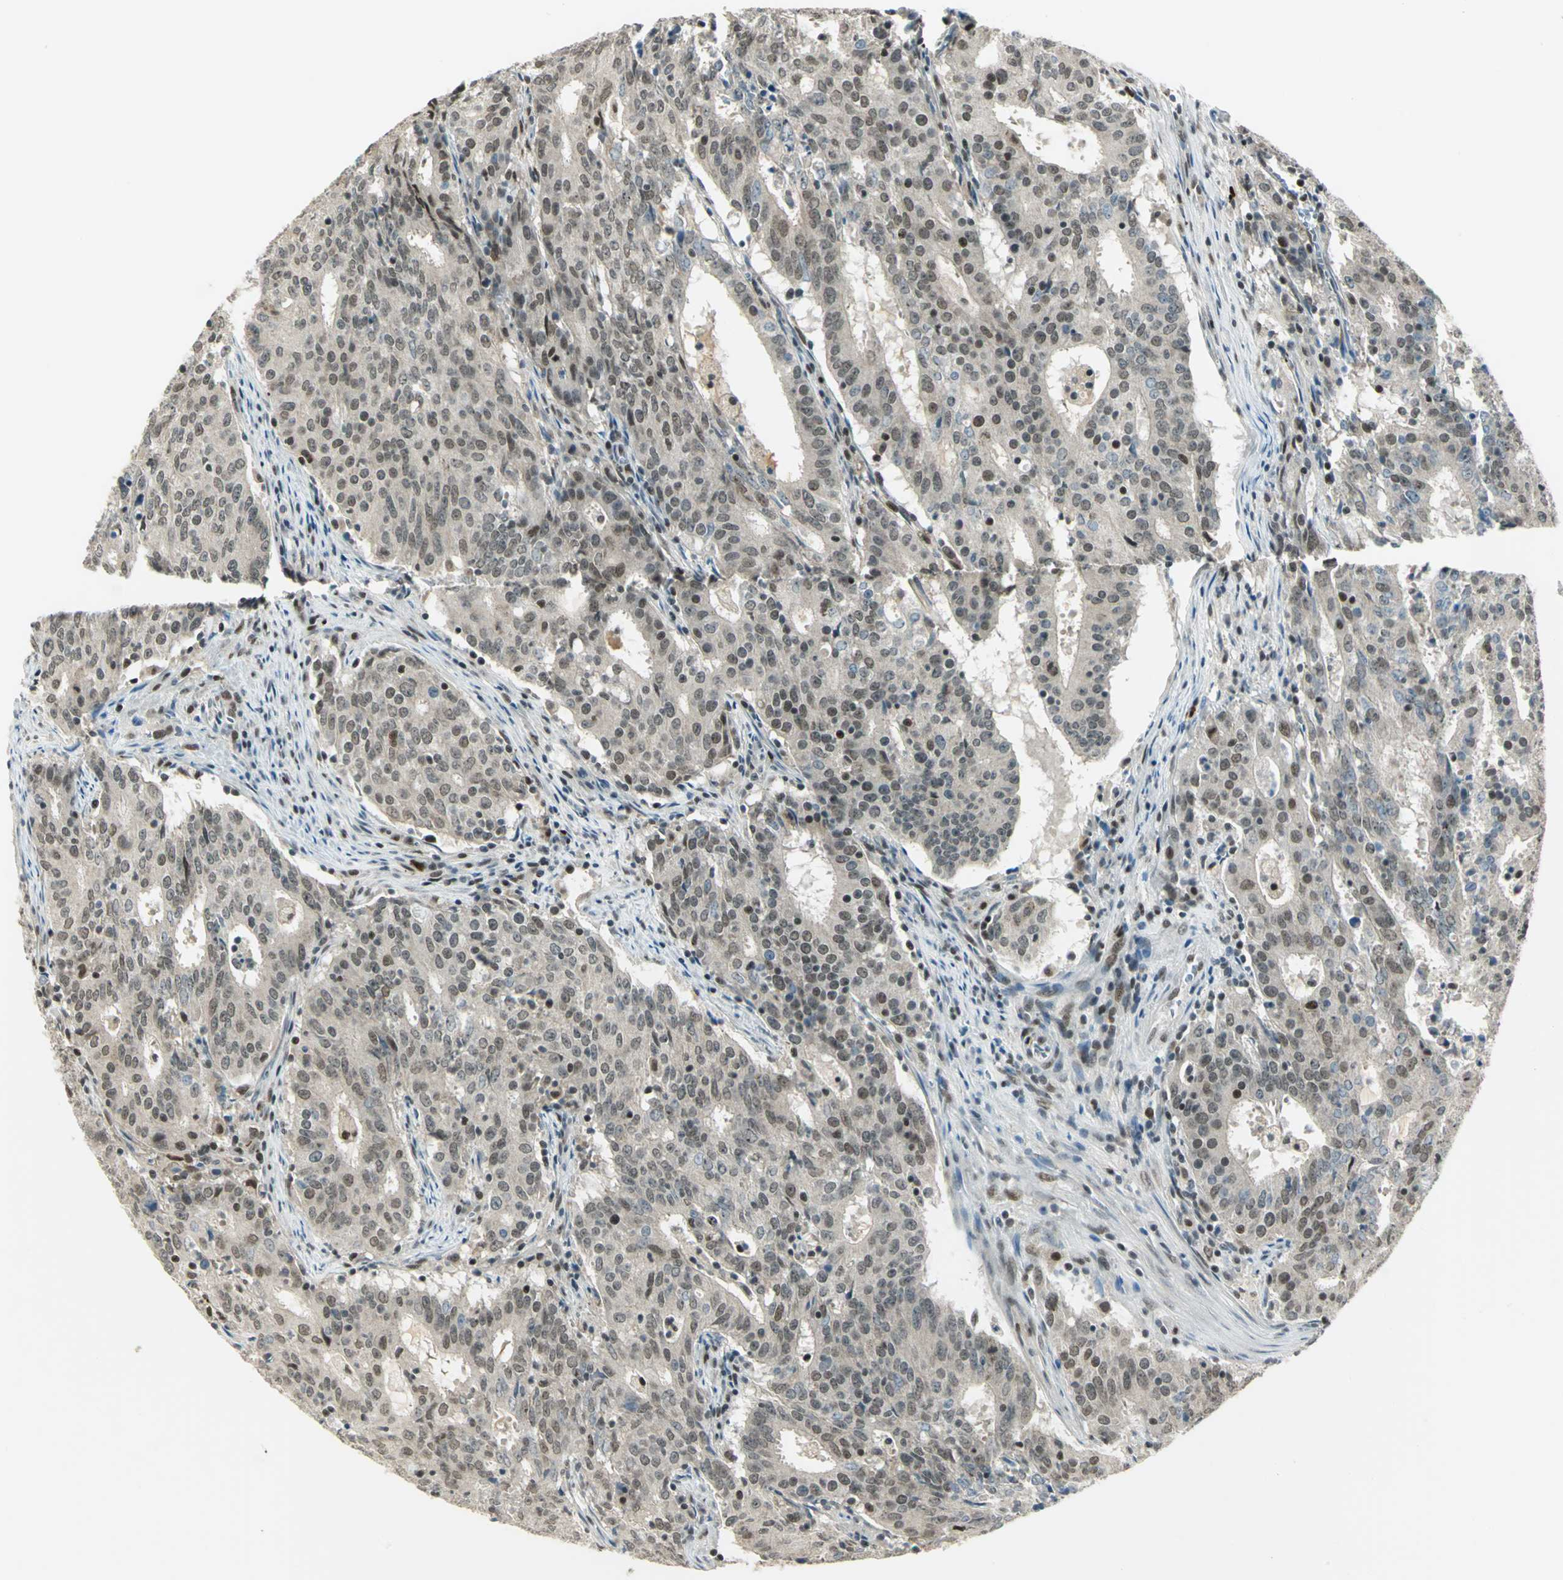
{"staining": {"intensity": "weak", "quantity": "<25%", "location": "nuclear"}, "tissue": "cervical cancer", "cell_type": "Tumor cells", "image_type": "cancer", "snomed": [{"axis": "morphology", "description": "Adenocarcinoma, NOS"}, {"axis": "topography", "description": "Cervix"}], "caption": "Photomicrograph shows no significant protein positivity in tumor cells of cervical cancer (adenocarcinoma).", "gene": "RAD17", "patient": {"sex": "female", "age": 44}}